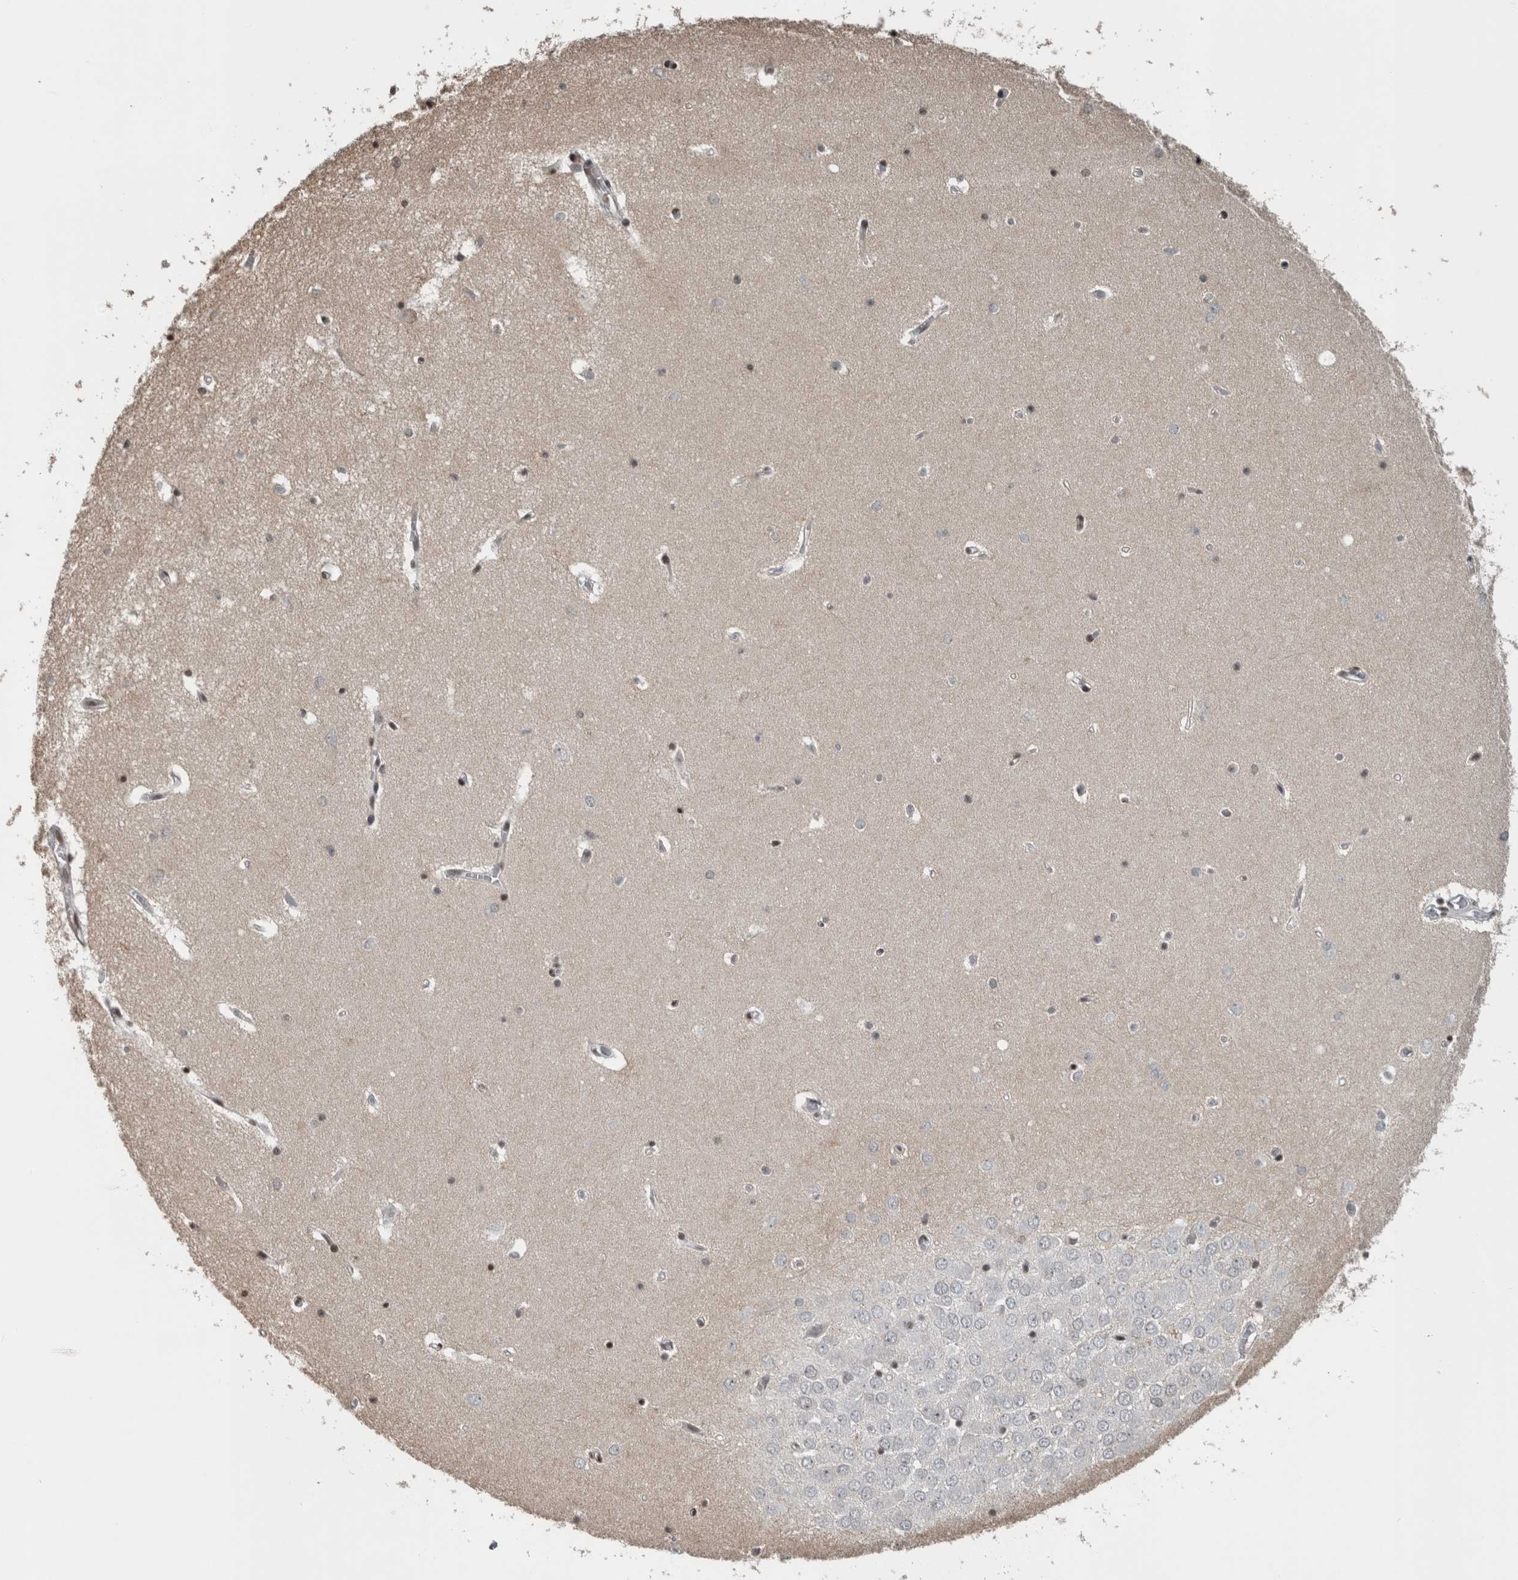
{"staining": {"intensity": "moderate", "quantity": "<25%", "location": "nuclear"}, "tissue": "hippocampus", "cell_type": "Glial cells", "image_type": "normal", "snomed": [{"axis": "morphology", "description": "Normal tissue, NOS"}, {"axis": "topography", "description": "Hippocampus"}], "caption": "An immunohistochemistry (IHC) image of benign tissue is shown. Protein staining in brown highlights moderate nuclear positivity in hippocampus within glial cells.", "gene": "ACSF2", "patient": {"sex": "male", "age": 70}}